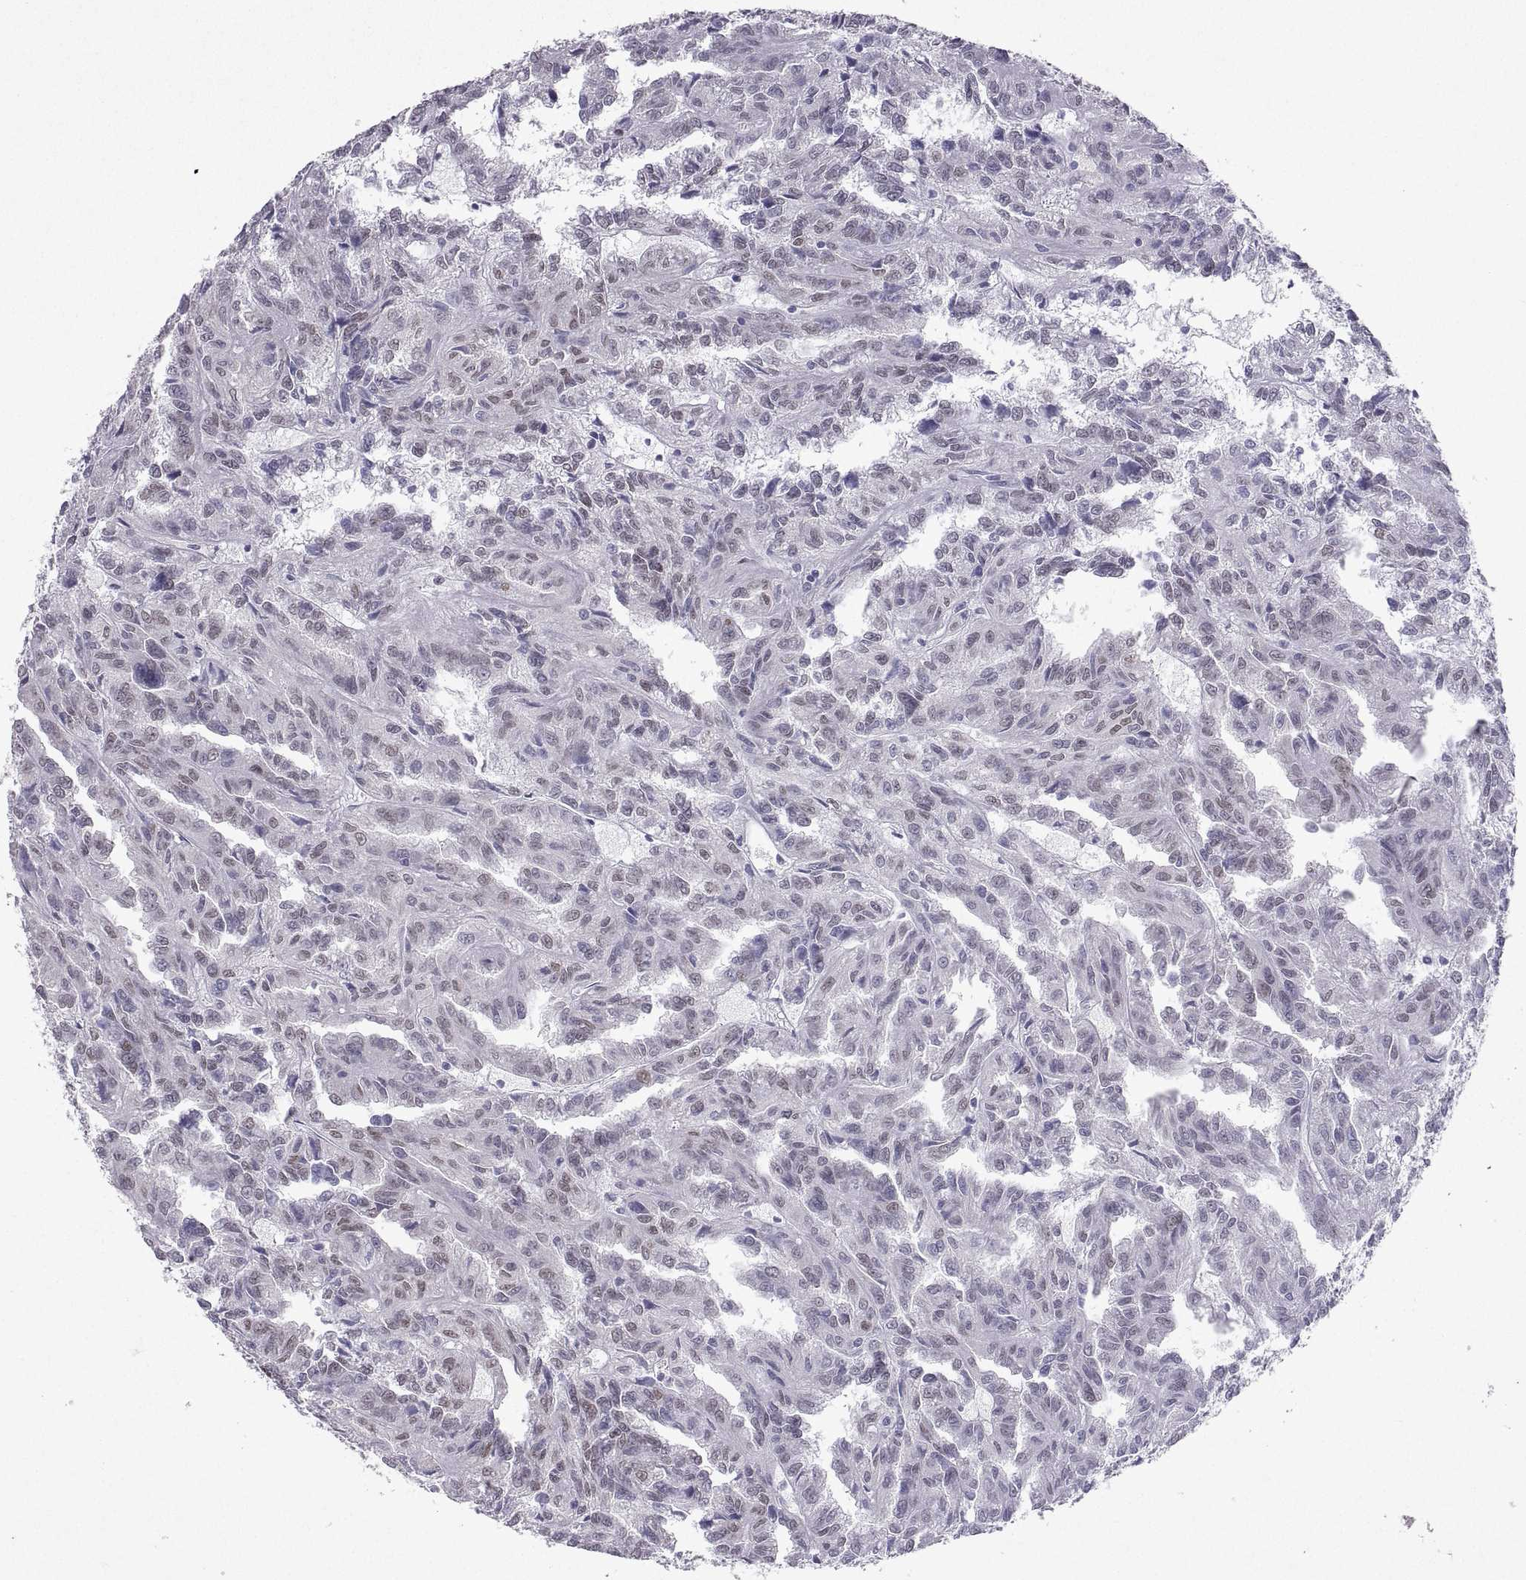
{"staining": {"intensity": "weak", "quantity": "25%-75%", "location": "nuclear"}, "tissue": "renal cancer", "cell_type": "Tumor cells", "image_type": "cancer", "snomed": [{"axis": "morphology", "description": "Adenocarcinoma, NOS"}, {"axis": "topography", "description": "Kidney"}], "caption": "Renal adenocarcinoma was stained to show a protein in brown. There is low levels of weak nuclear expression in approximately 25%-75% of tumor cells.", "gene": "SOX21", "patient": {"sex": "male", "age": 79}}